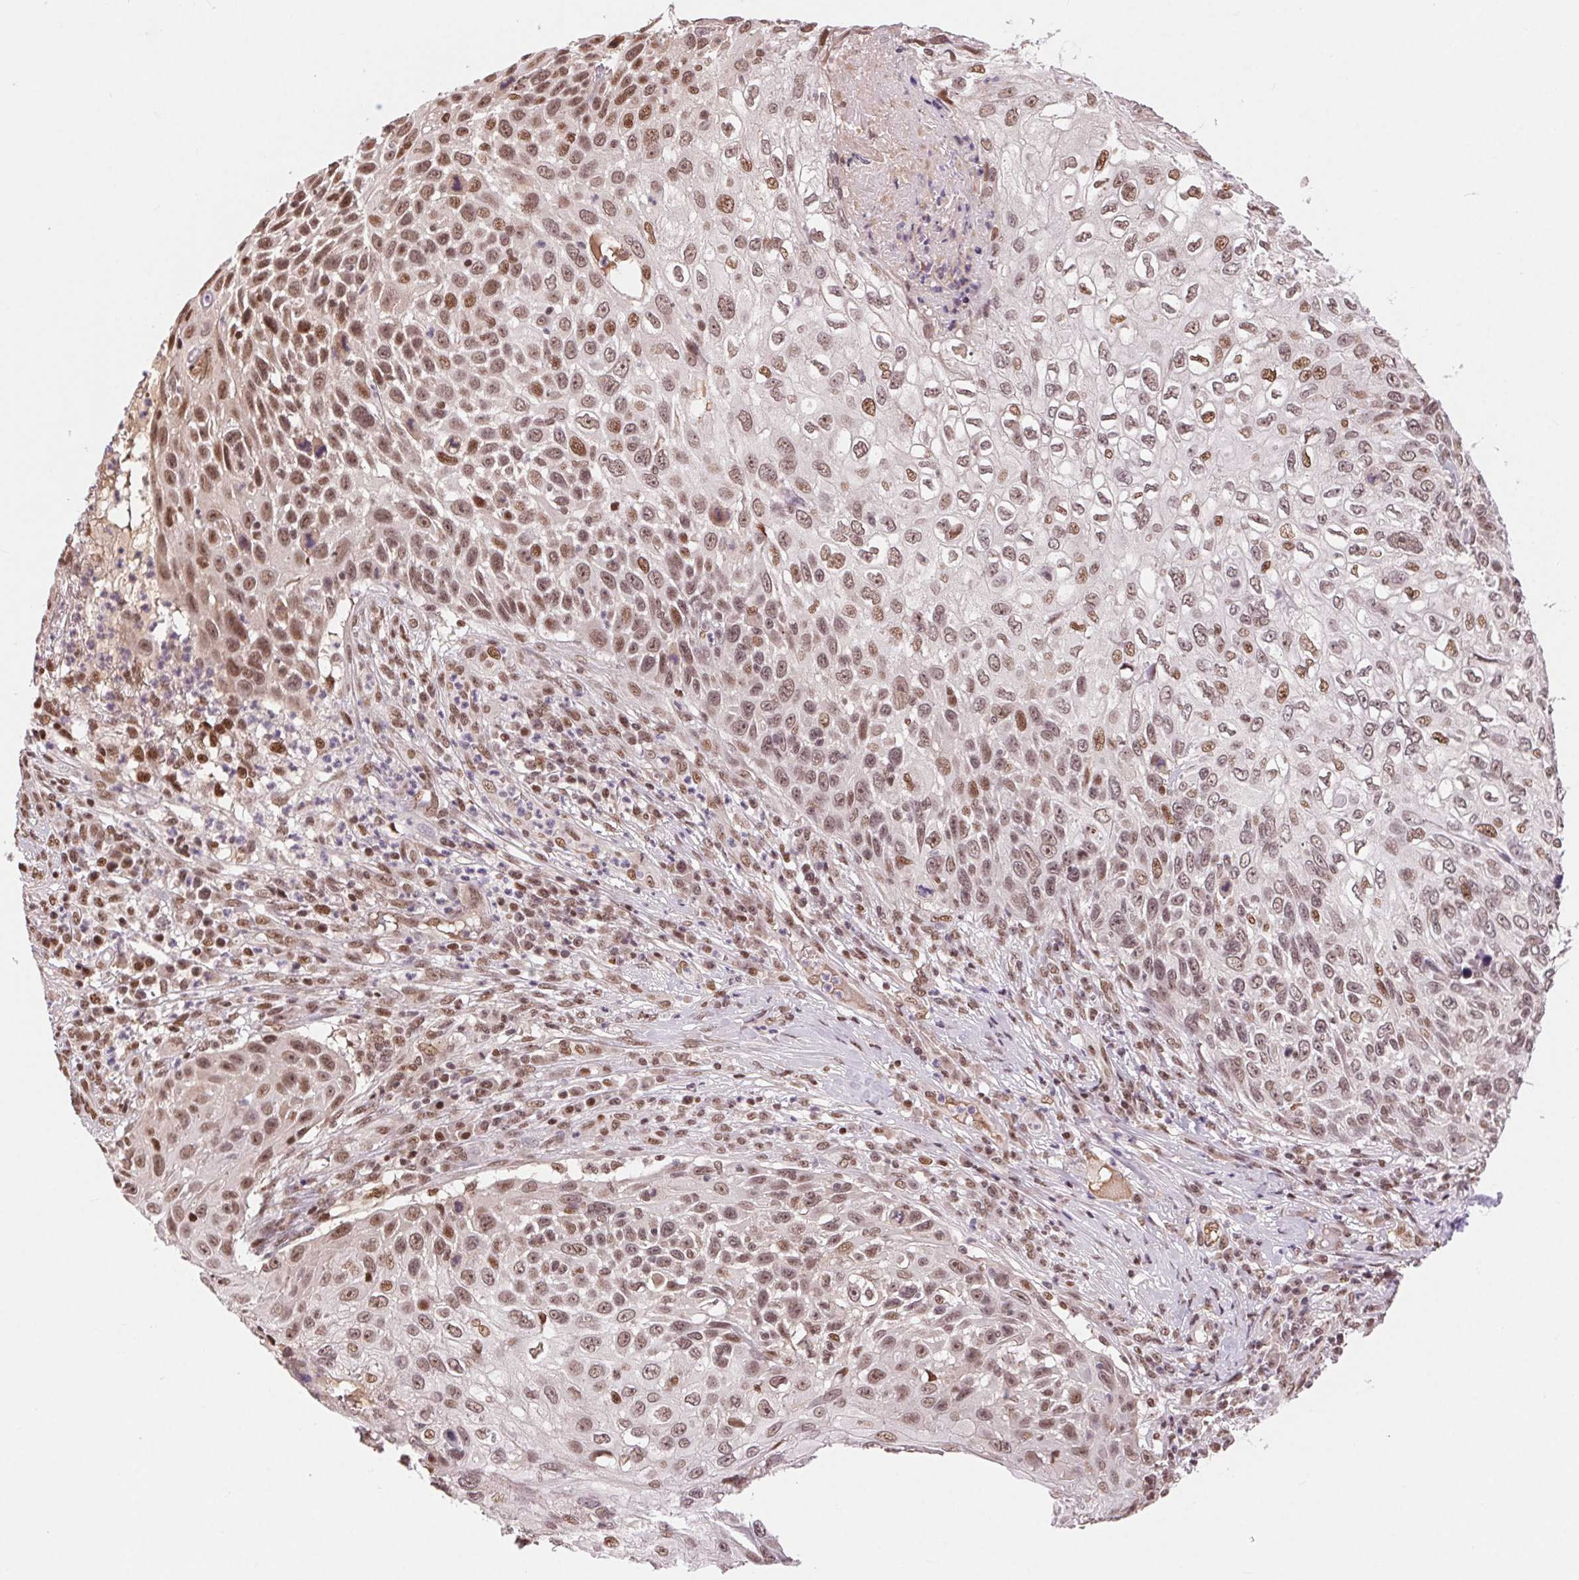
{"staining": {"intensity": "moderate", "quantity": ">75%", "location": "nuclear"}, "tissue": "skin cancer", "cell_type": "Tumor cells", "image_type": "cancer", "snomed": [{"axis": "morphology", "description": "Squamous cell carcinoma, NOS"}, {"axis": "topography", "description": "Skin"}], "caption": "Squamous cell carcinoma (skin) stained with a brown dye shows moderate nuclear positive staining in about >75% of tumor cells.", "gene": "RAD23A", "patient": {"sex": "male", "age": 92}}